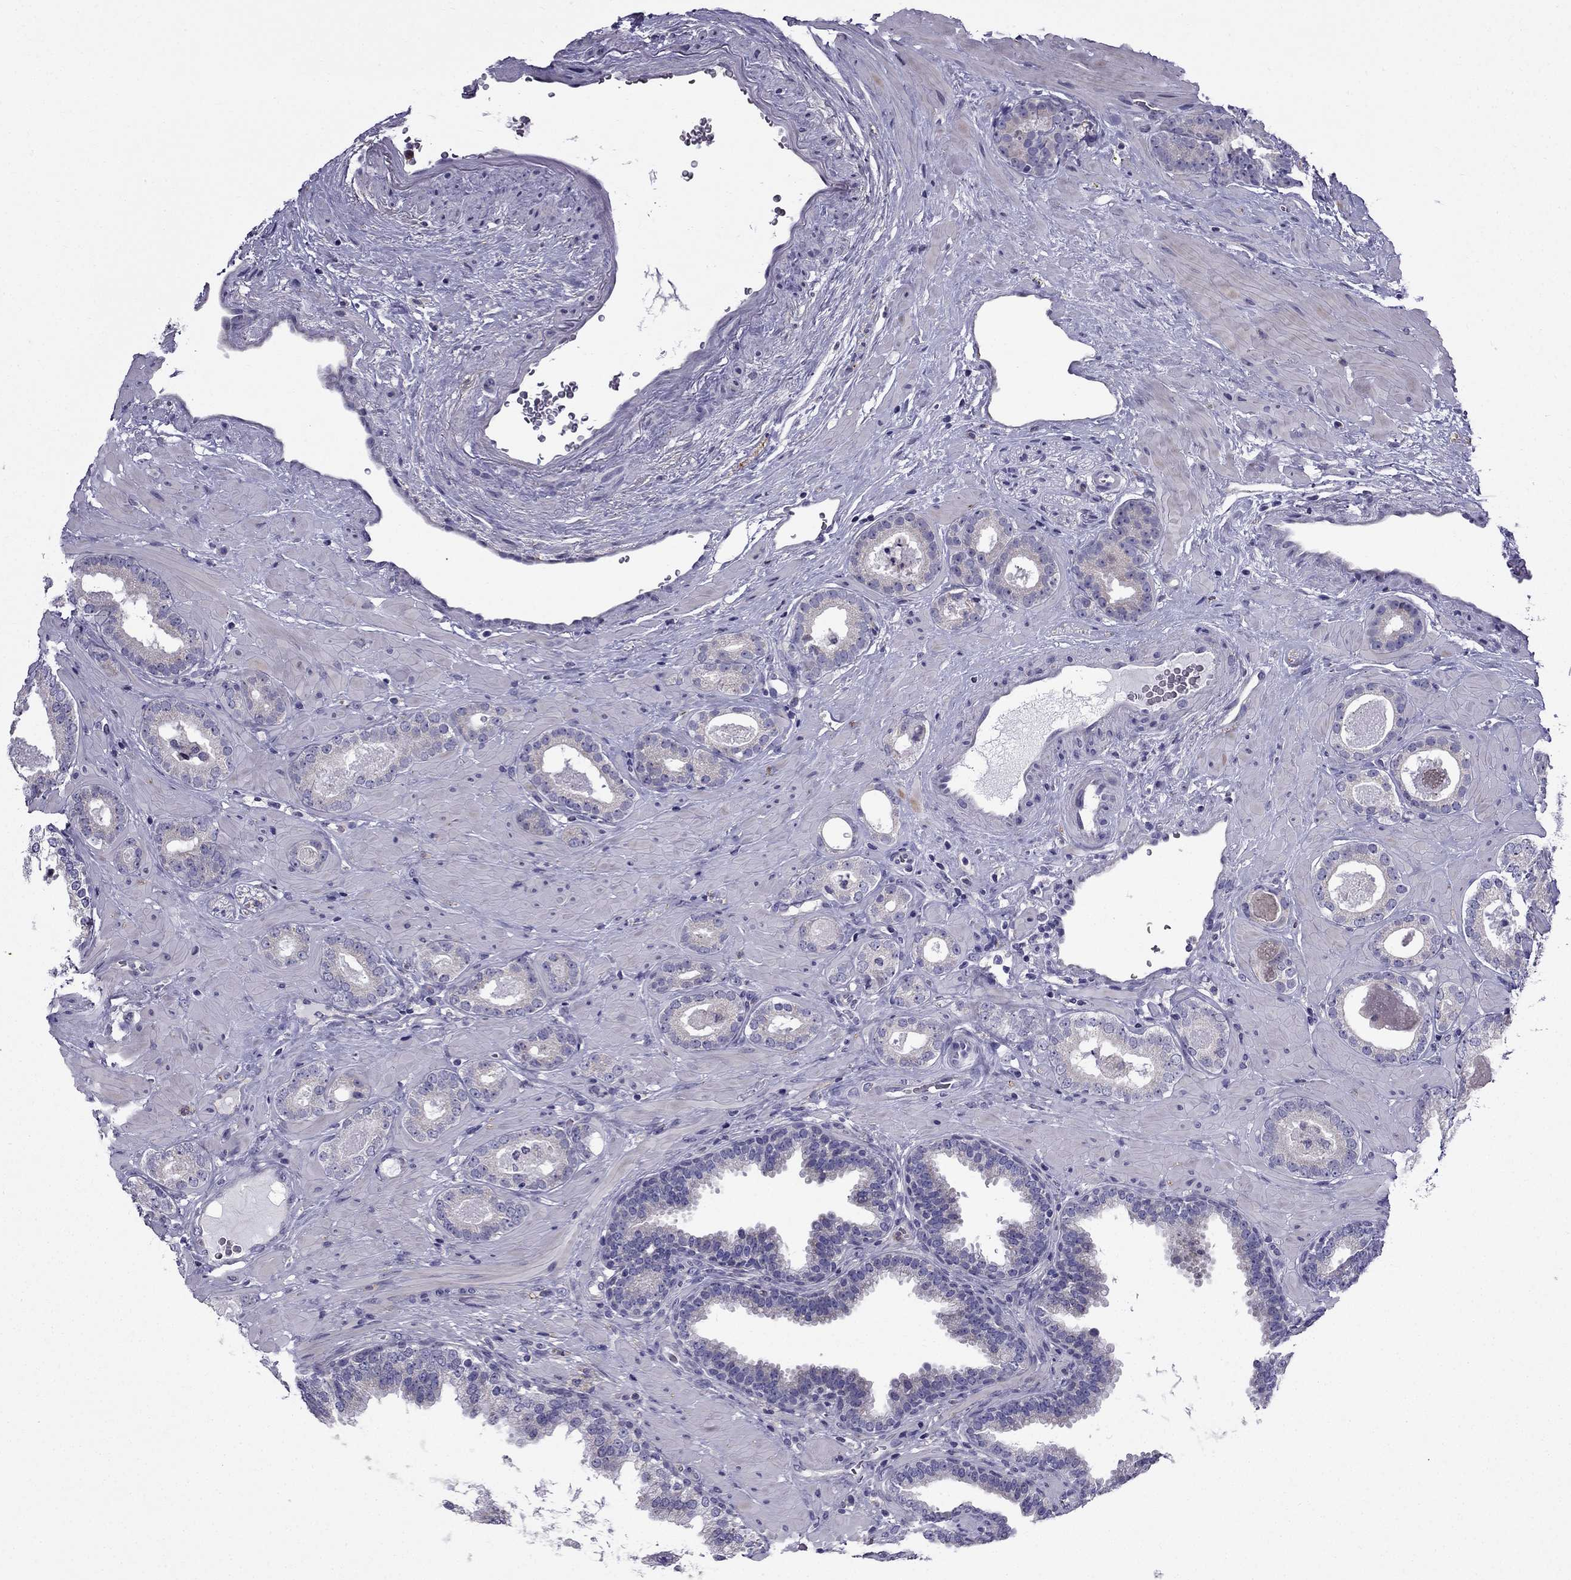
{"staining": {"intensity": "negative", "quantity": "none", "location": "none"}, "tissue": "prostate cancer", "cell_type": "Tumor cells", "image_type": "cancer", "snomed": [{"axis": "morphology", "description": "Adenocarcinoma, Low grade"}, {"axis": "topography", "description": "Prostate"}], "caption": "This photomicrograph is of adenocarcinoma (low-grade) (prostate) stained with immunohistochemistry (IHC) to label a protein in brown with the nuclei are counter-stained blue. There is no staining in tumor cells.", "gene": "SLC6A2", "patient": {"sex": "male", "age": 60}}